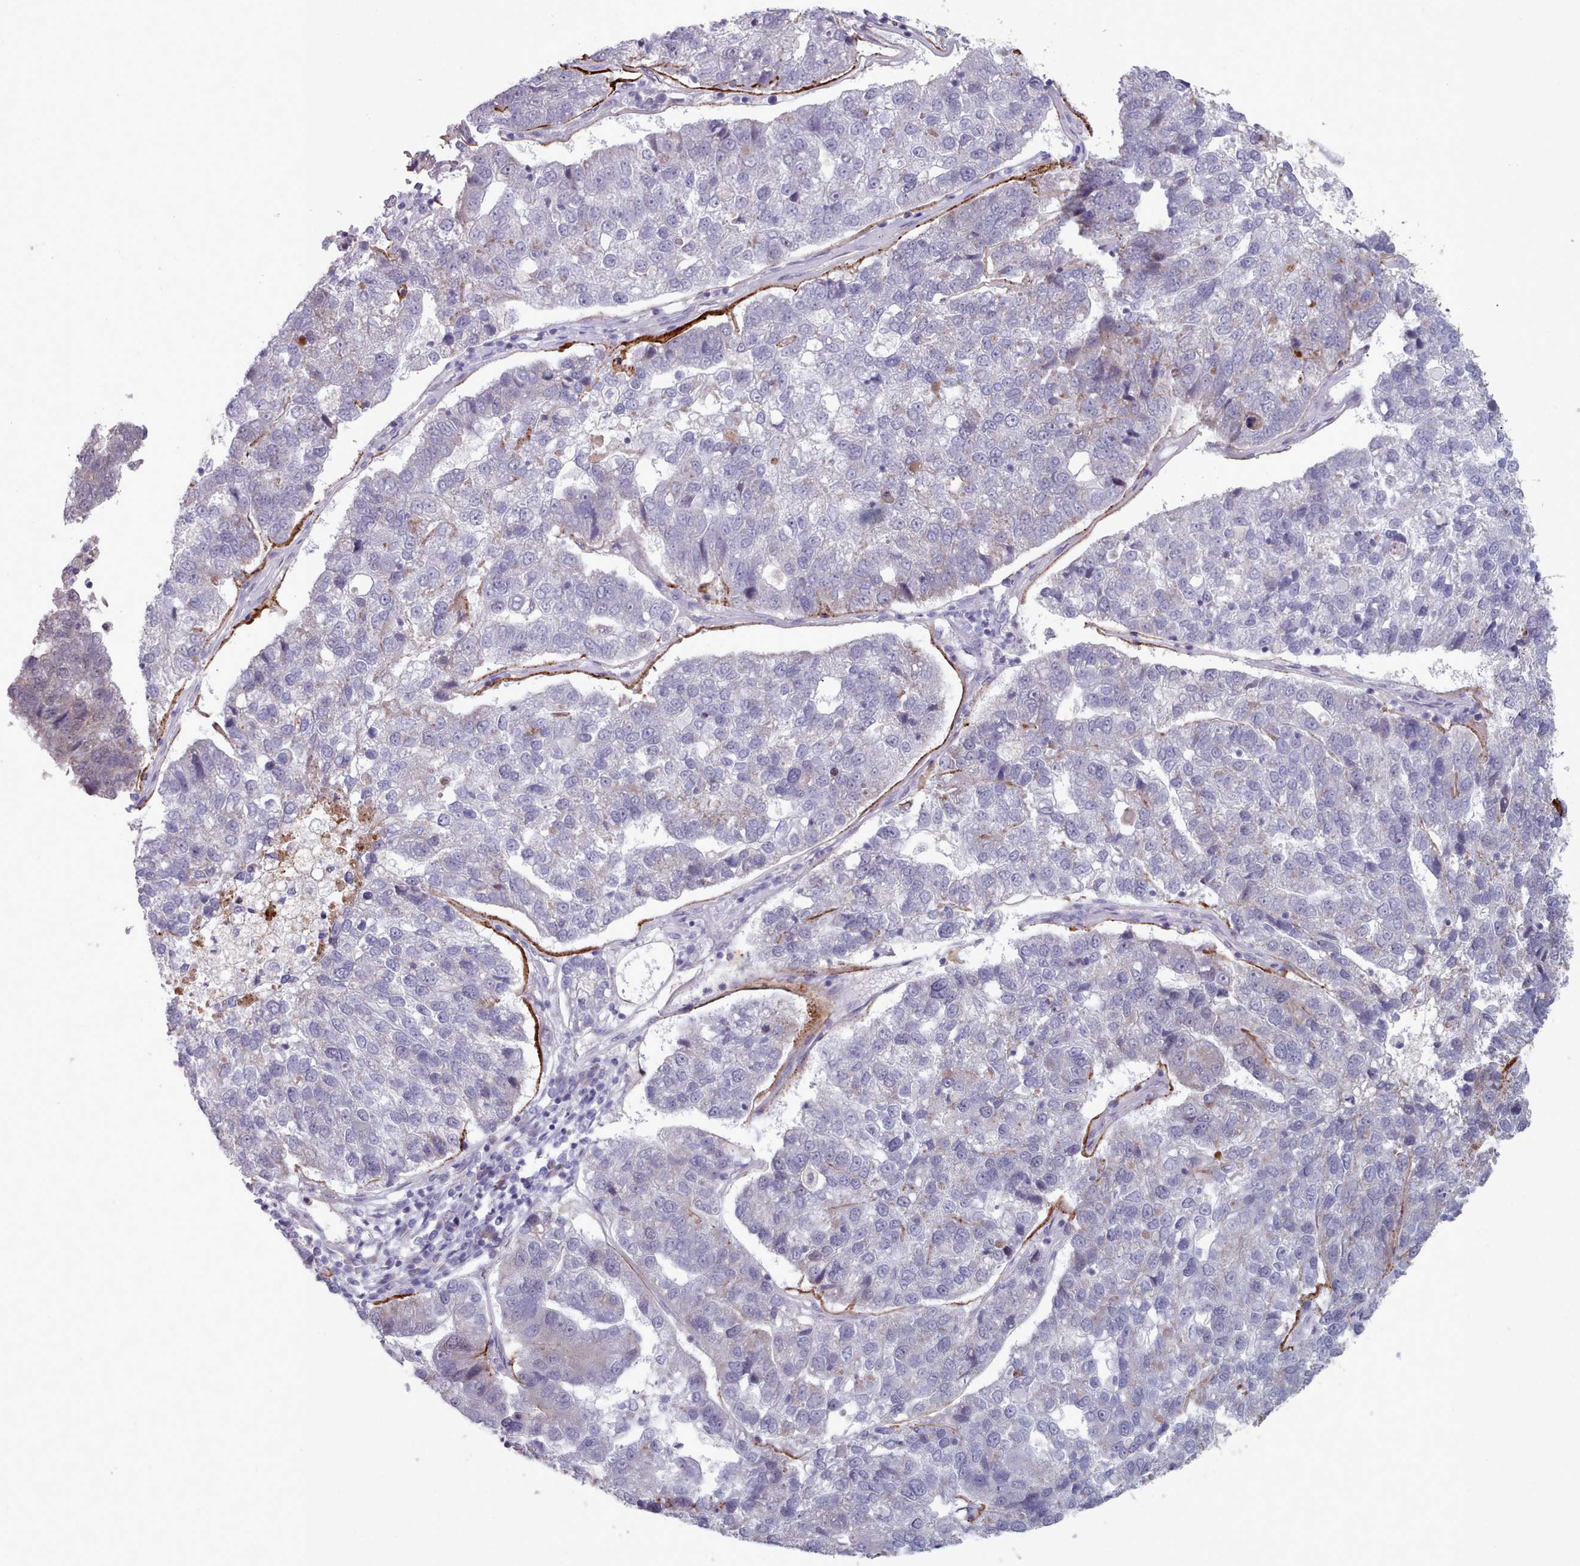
{"staining": {"intensity": "negative", "quantity": "none", "location": "none"}, "tissue": "pancreatic cancer", "cell_type": "Tumor cells", "image_type": "cancer", "snomed": [{"axis": "morphology", "description": "Adenocarcinoma, NOS"}, {"axis": "topography", "description": "Pancreas"}], "caption": "Pancreatic cancer (adenocarcinoma) stained for a protein using immunohistochemistry (IHC) displays no positivity tumor cells.", "gene": "TRARG1", "patient": {"sex": "female", "age": 61}}